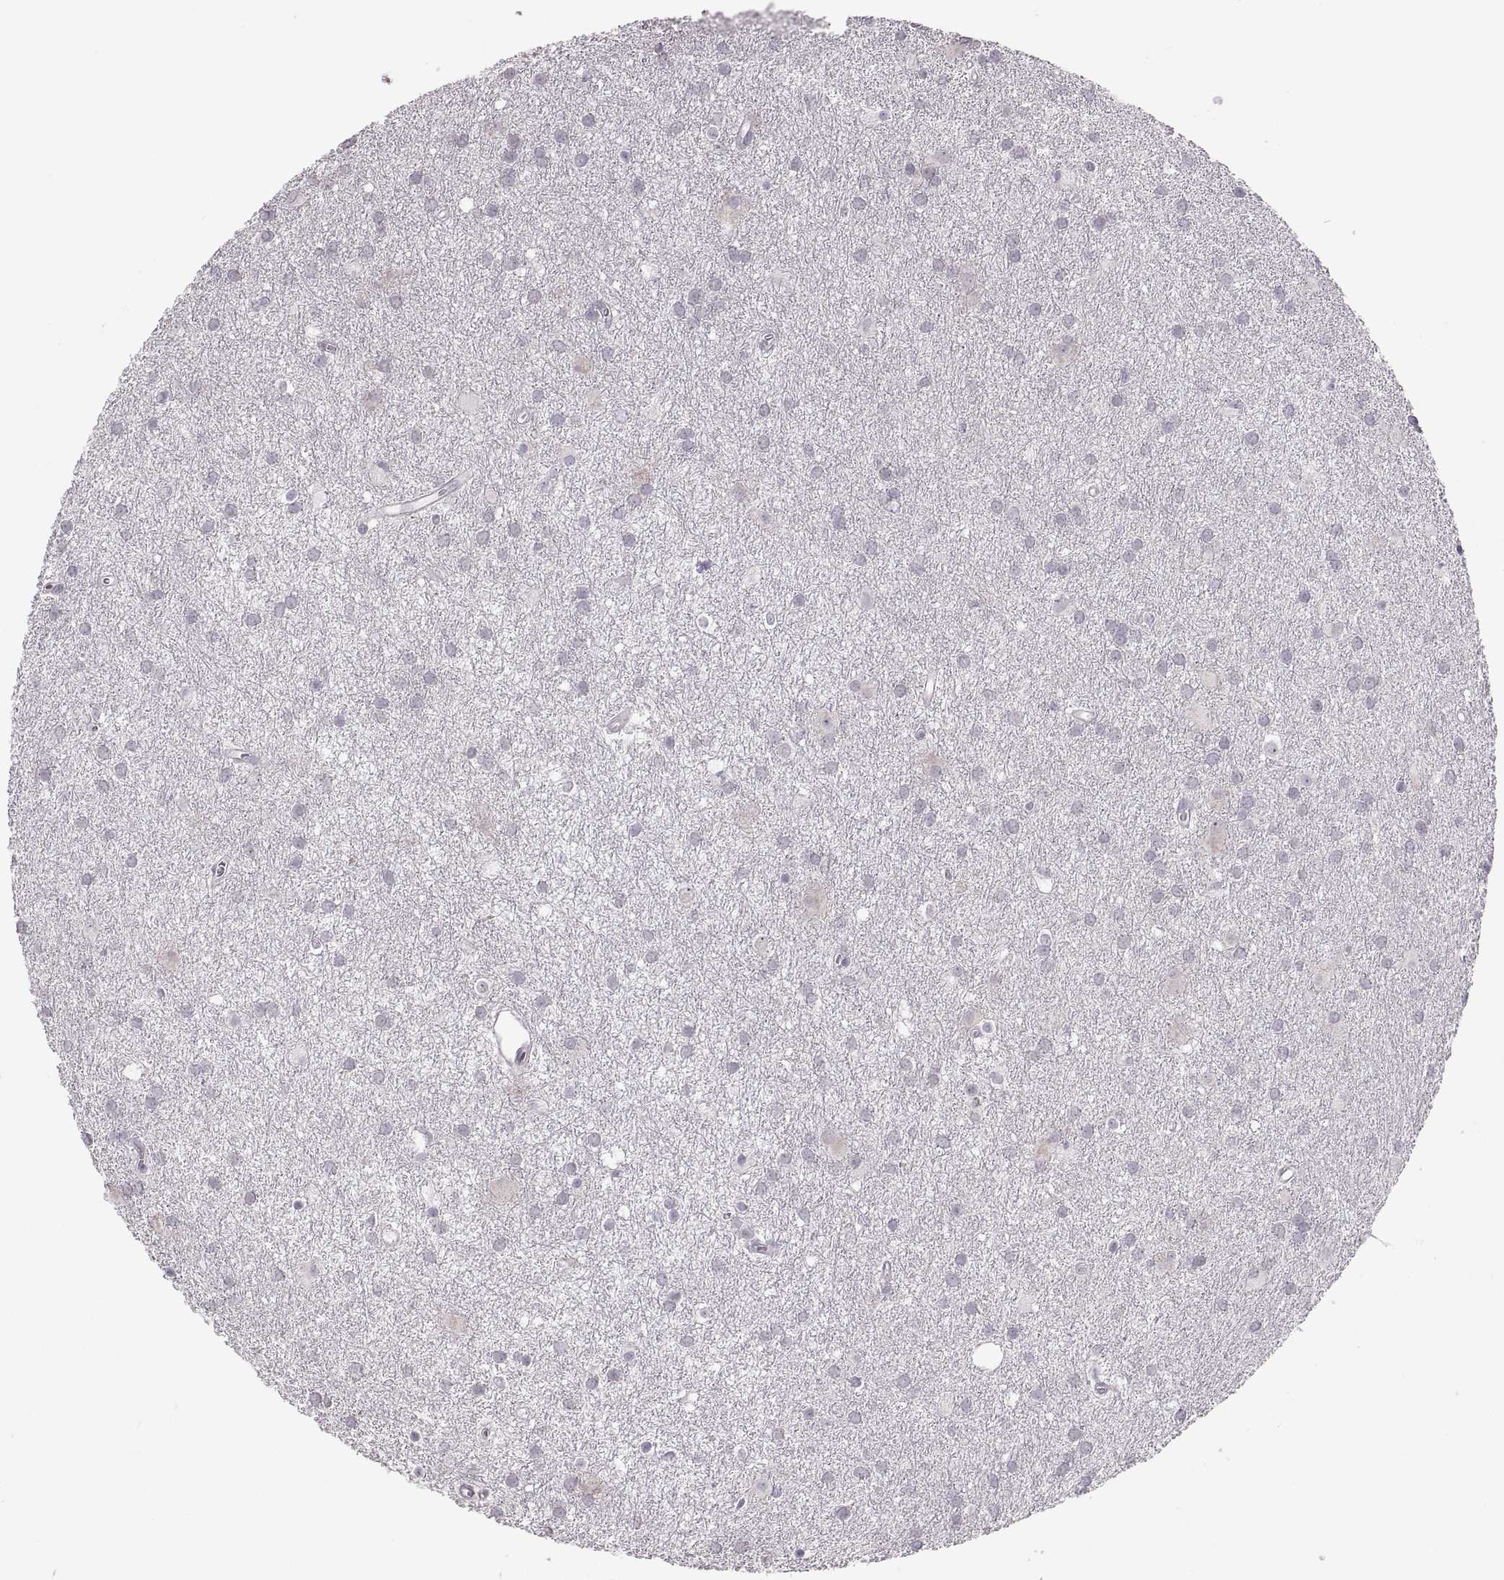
{"staining": {"intensity": "negative", "quantity": "none", "location": "none"}, "tissue": "glioma", "cell_type": "Tumor cells", "image_type": "cancer", "snomed": [{"axis": "morphology", "description": "Glioma, malignant, Low grade"}, {"axis": "topography", "description": "Brain"}], "caption": "IHC micrograph of glioma stained for a protein (brown), which reveals no staining in tumor cells.", "gene": "ADH6", "patient": {"sex": "male", "age": 58}}